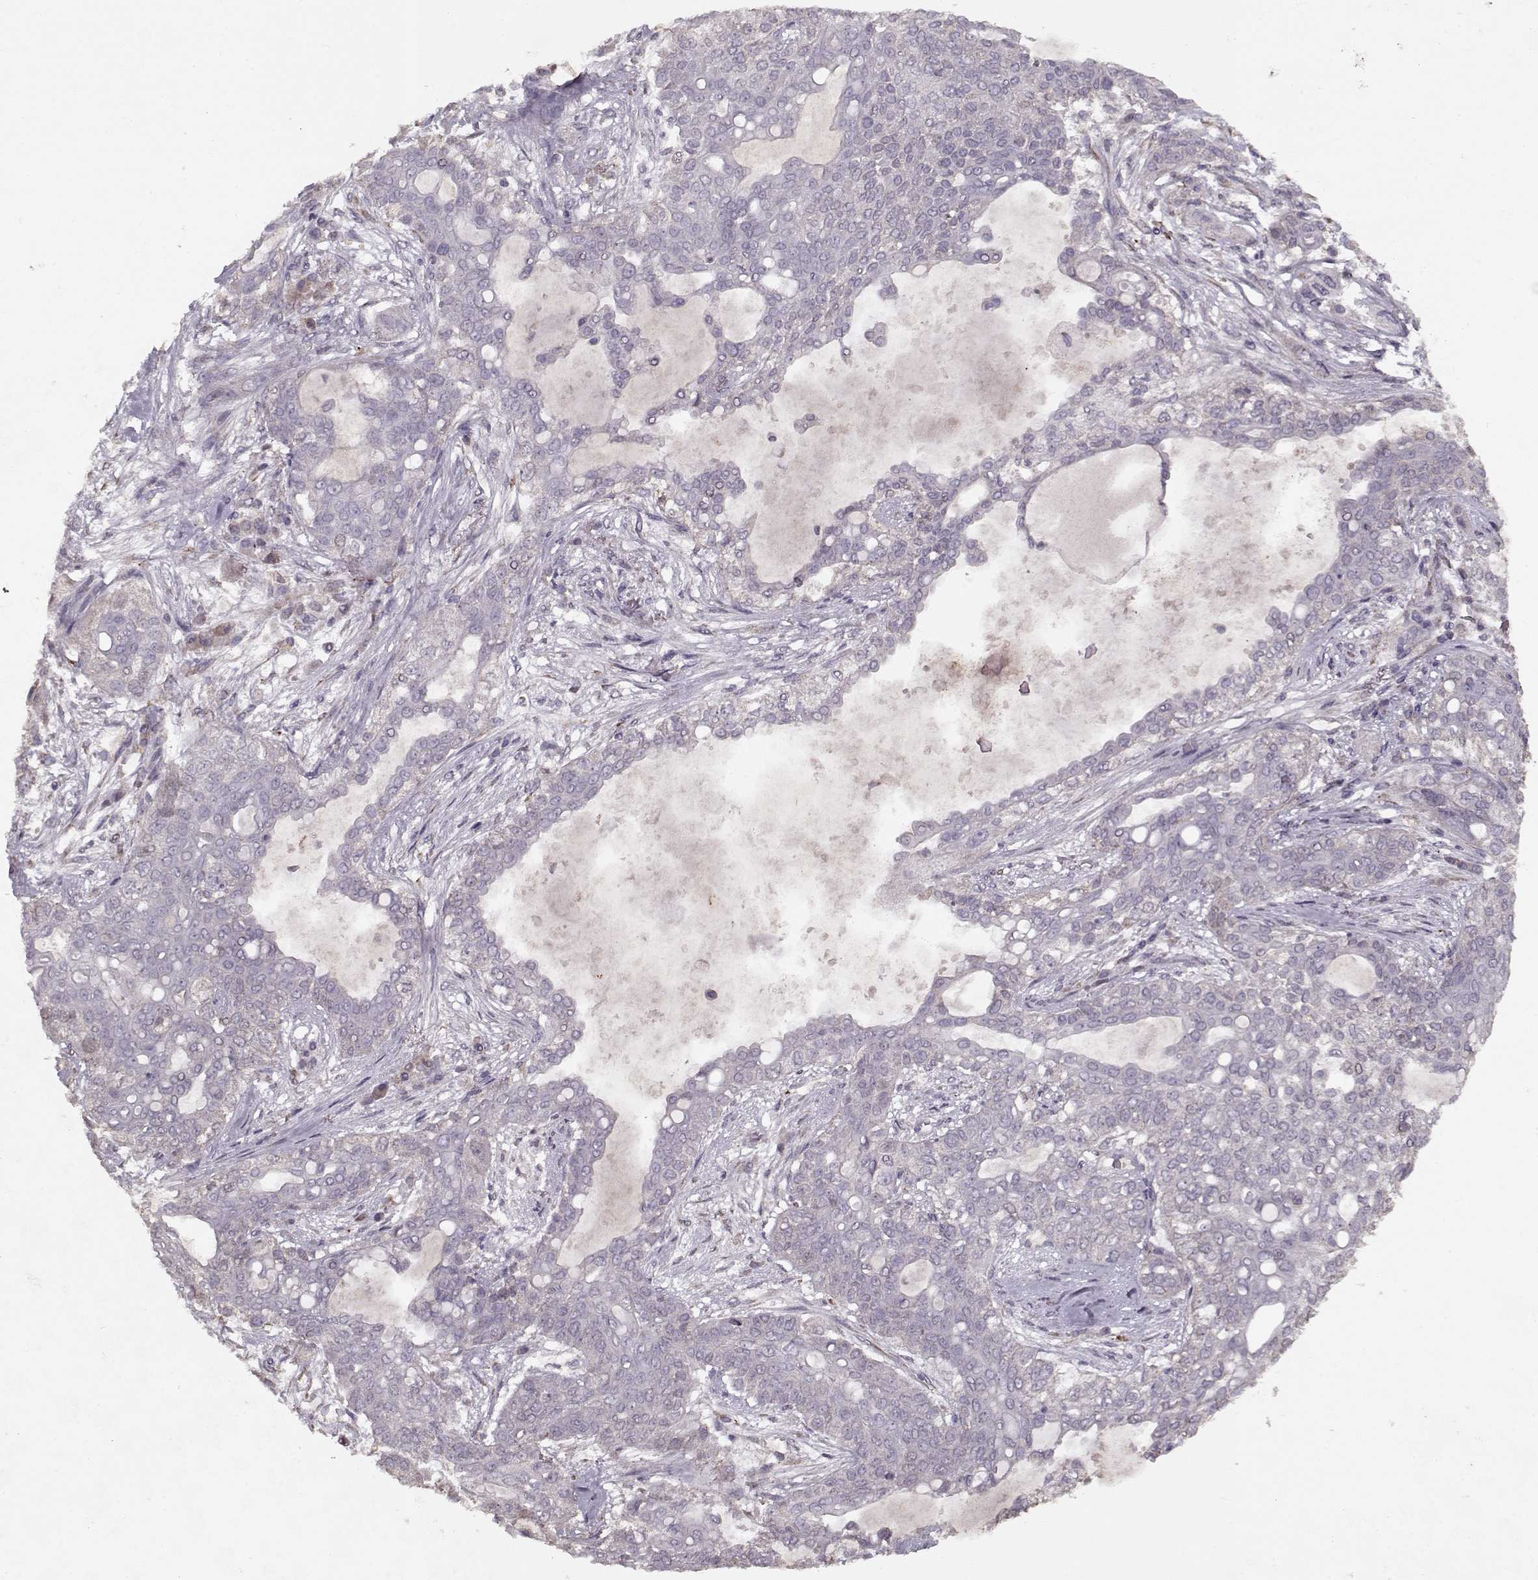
{"staining": {"intensity": "negative", "quantity": "none", "location": "none"}, "tissue": "lung cancer", "cell_type": "Tumor cells", "image_type": "cancer", "snomed": [{"axis": "morphology", "description": "Squamous cell carcinoma, NOS"}, {"axis": "topography", "description": "Lung"}], "caption": "The immunohistochemistry (IHC) photomicrograph has no significant staining in tumor cells of lung cancer (squamous cell carcinoma) tissue.", "gene": "LAMA2", "patient": {"sex": "female", "age": 70}}